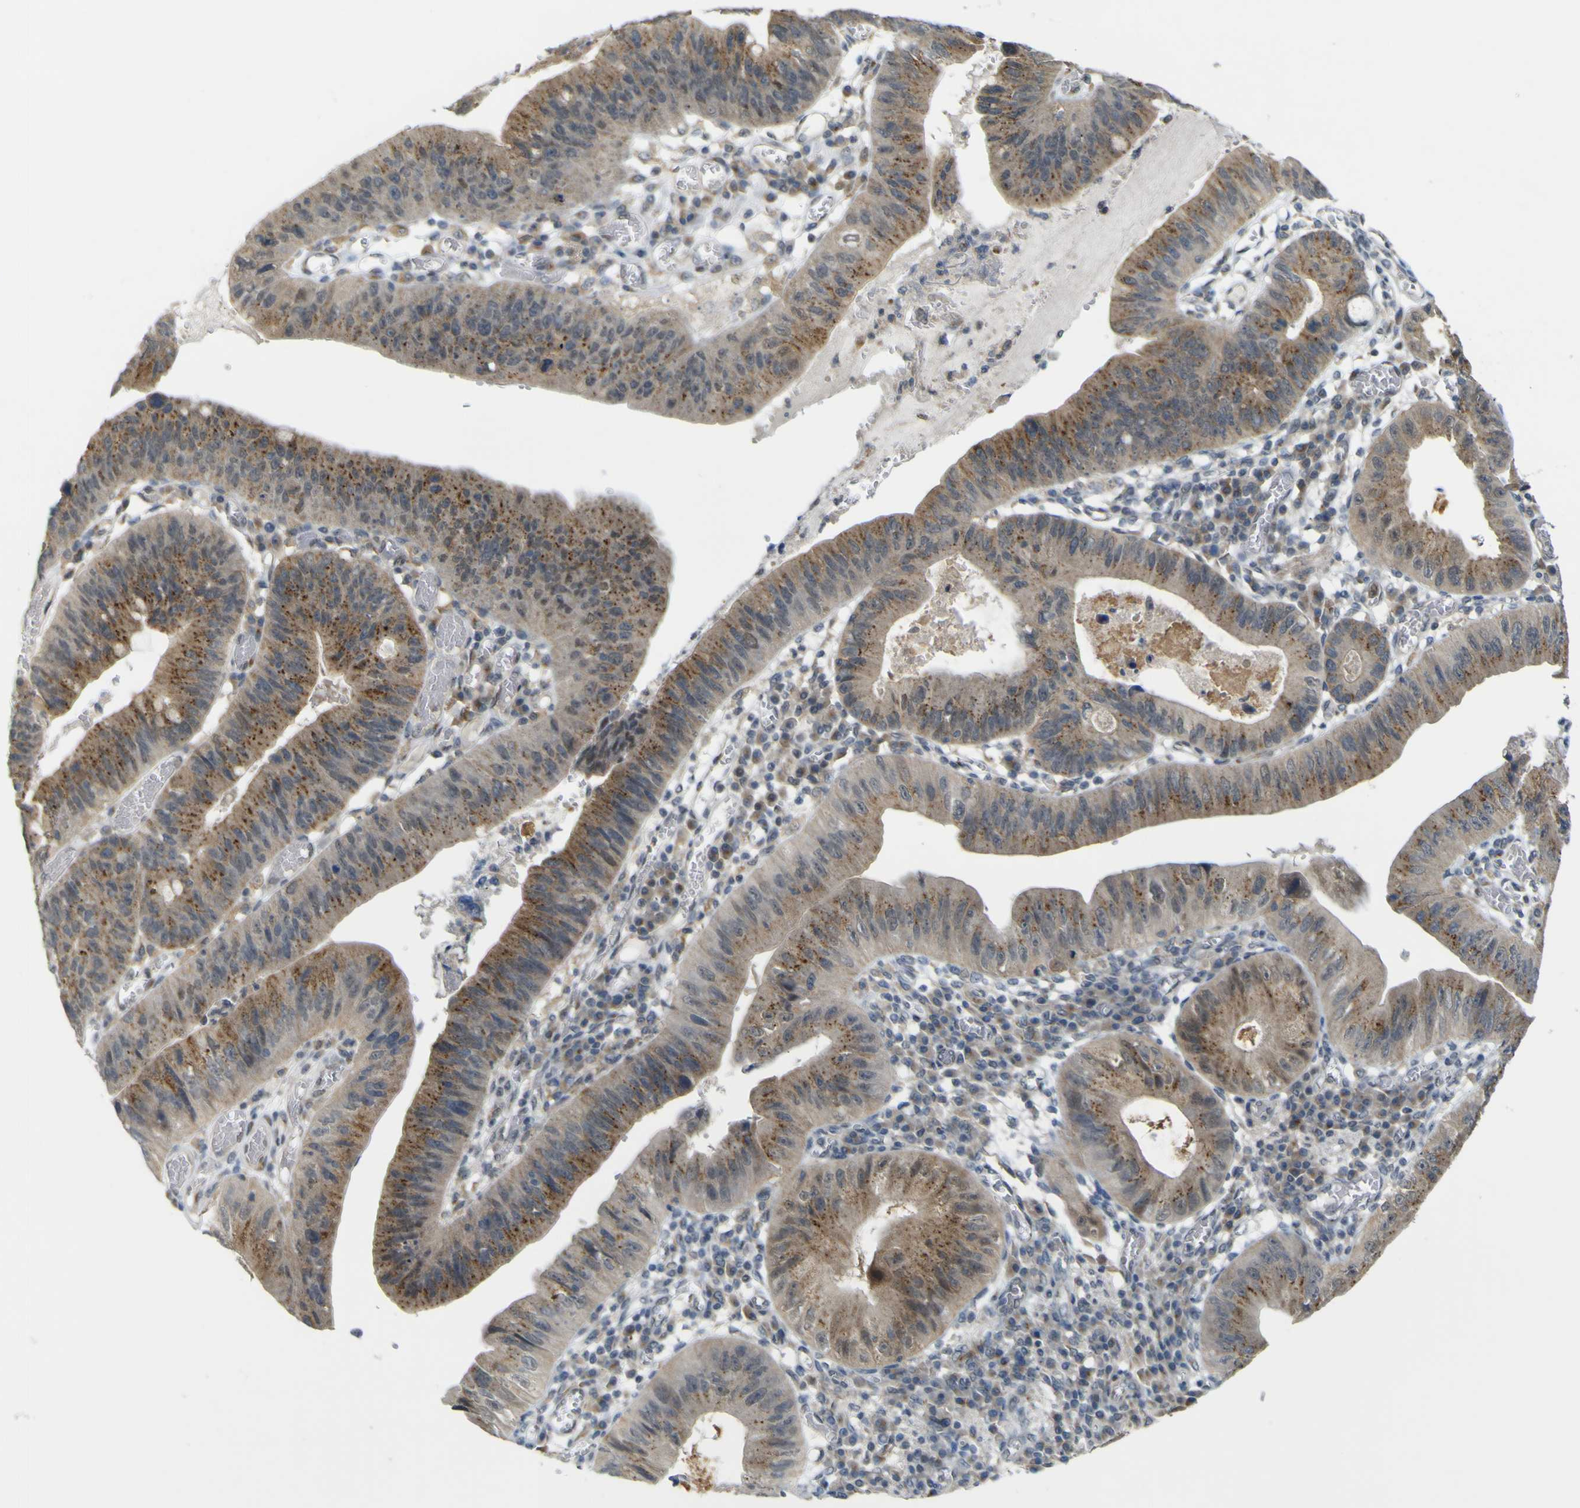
{"staining": {"intensity": "moderate", "quantity": "25%-75%", "location": "cytoplasmic/membranous"}, "tissue": "stomach cancer", "cell_type": "Tumor cells", "image_type": "cancer", "snomed": [{"axis": "morphology", "description": "Adenocarcinoma, NOS"}, {"axis": "topography", "description": "Stomach"}], "caption": "A brown stain labels moderate cytoplasmic/membranous expression of a protein in human adenocarcinoma (stomach) tumor cells. The protein is stained brown, and the nuclei are stained in blue (DAB IHC with brightfield microscopy, high magnification).", "gene": "IGF2R", "patient": {"sex": "male", "age": 59}}